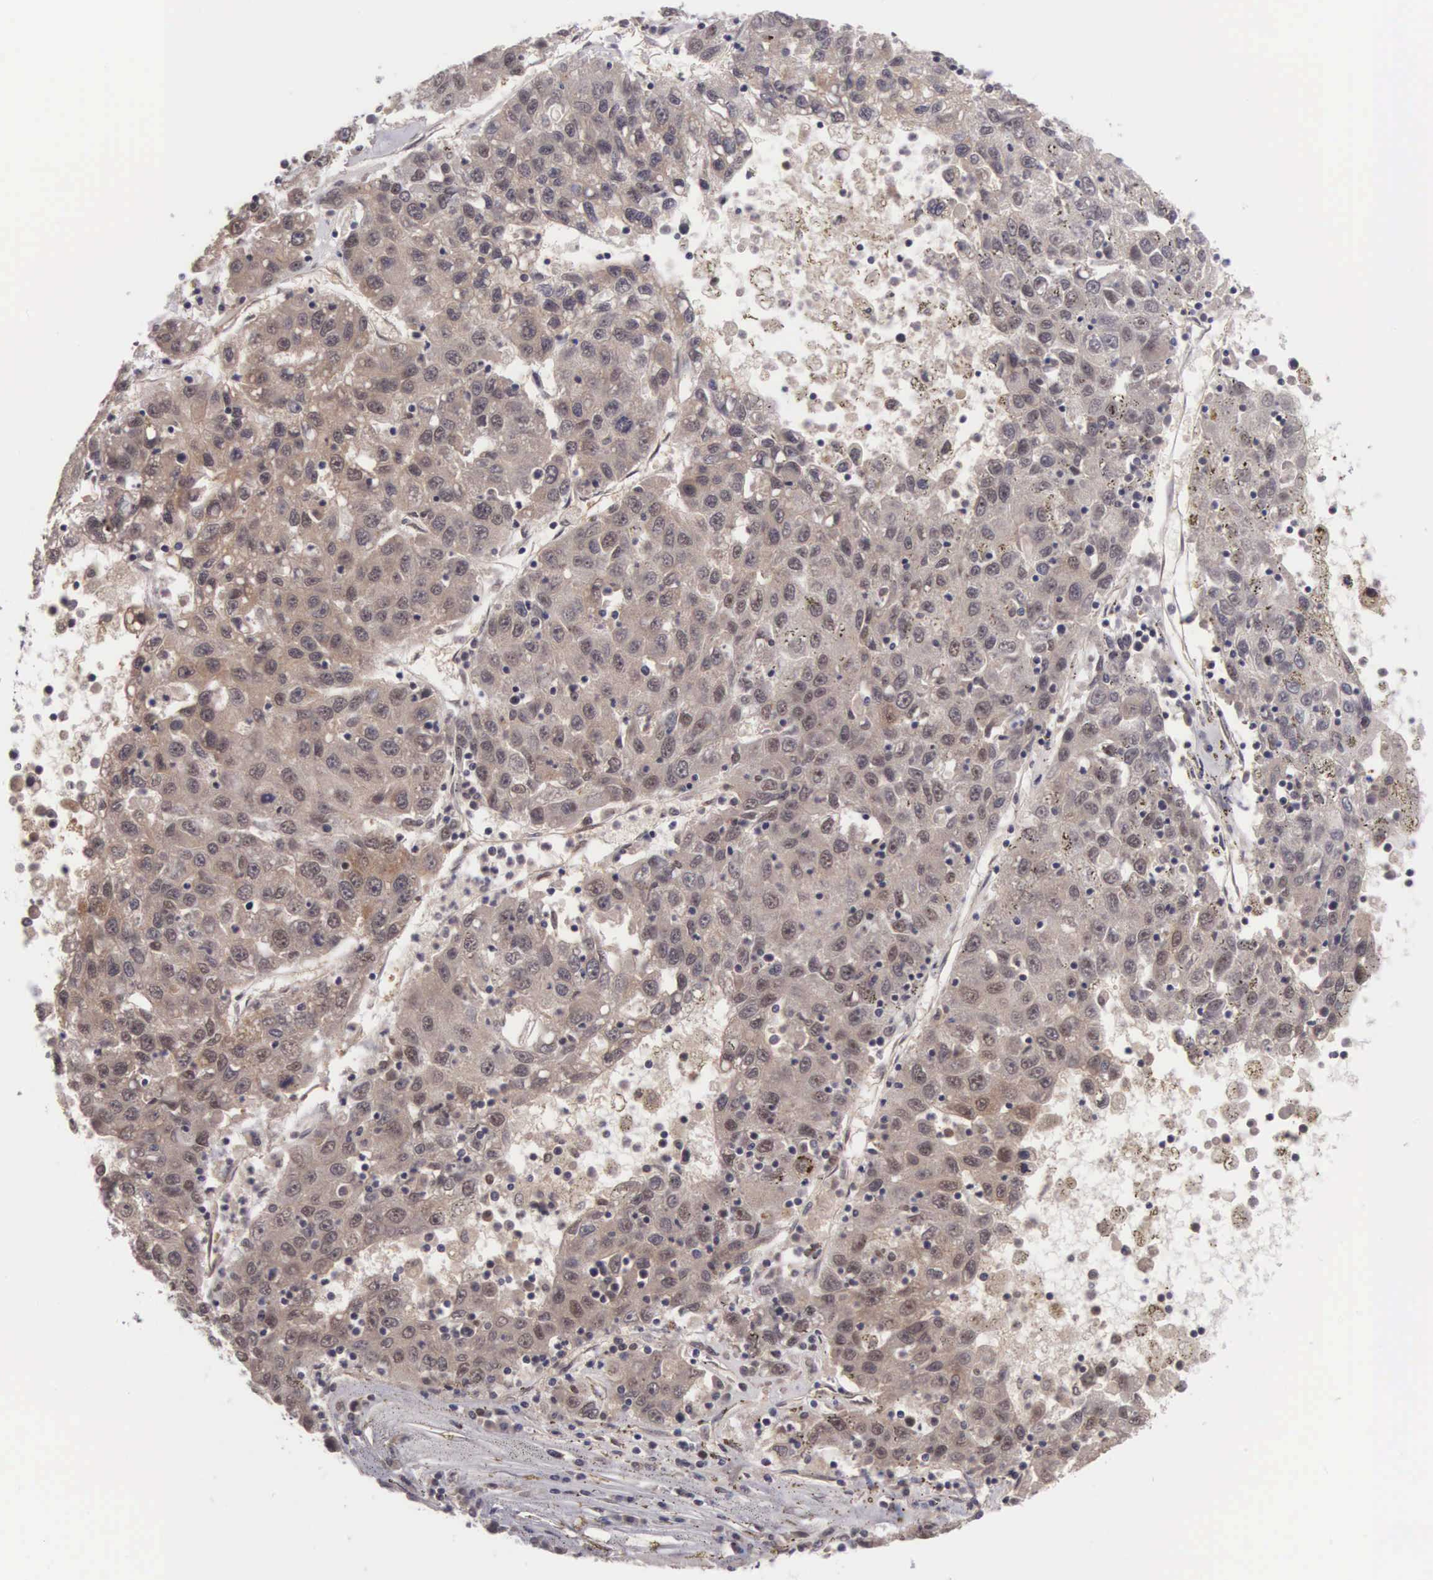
{"staining": {"intensity": "moderate", "quantity": "25%-75%", "location": "cytoplasmic/membranous"}, "tissue": "liver cancer", "cell_type": "Tumor cells", "image_type": "cancer", "snomed": [{"axis": "morphology", "description": "Carcinoma, Hepatocellular, NOS"}, {"axis": "topography", "description": "Liver"}], "caption": "This photomicrograph exhibits immunohistochemistry (IHC) staining of hepatocellular carcinoma (liver), with medium moderate cytoplasmic/membranous staining in about 25%-75% of tumor cells.", "gene": "VASH1", "patient": {"sex": "male", "age": 49}}